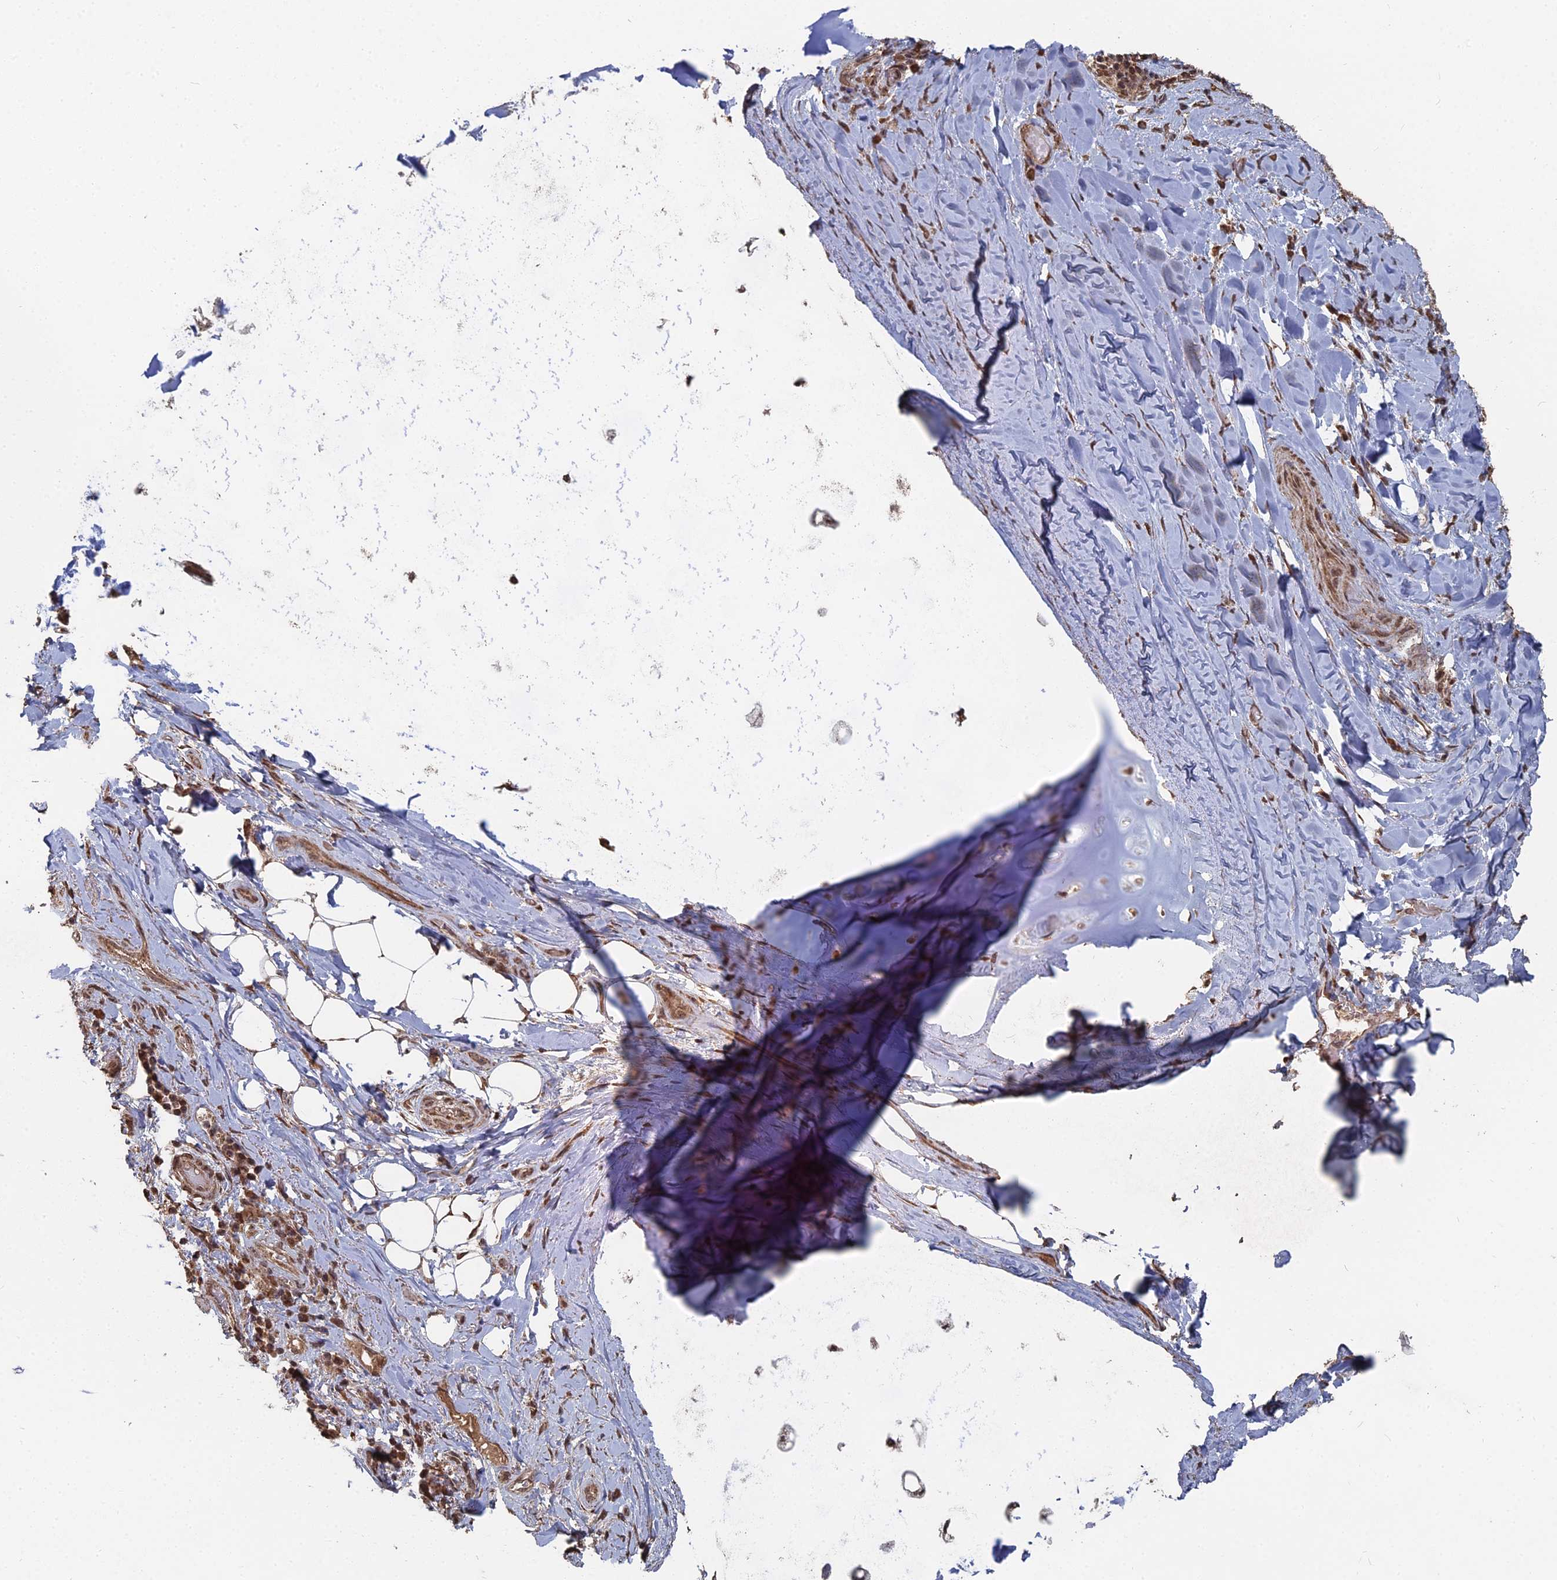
{"staining": {"intensity": "weak", "quantity": ">75%", "location": "cytoplasmic/membranous,nuclear"}, "tissue": "adipose tissue", "cell_type": "Adipocytes", "image_type": "normal", "snomed": [{"axis": "morphology", "description": "Normal tissue, NOS"}, {"axis": "morphology", "description": "Squamous cell carcinoma, NOS"}, {"axis": "topography", "description": "Bronchus"}, {"axis": "topography", "description": "Lung"}], "caption": "Protein expression analysis of normal human adipose tissue reveals weak cytoplasmic/membranous,nuclear staining in about >75% of adipocytes.", "gene": "CCNP", "patient": {"sex": "male", "age": 64}}